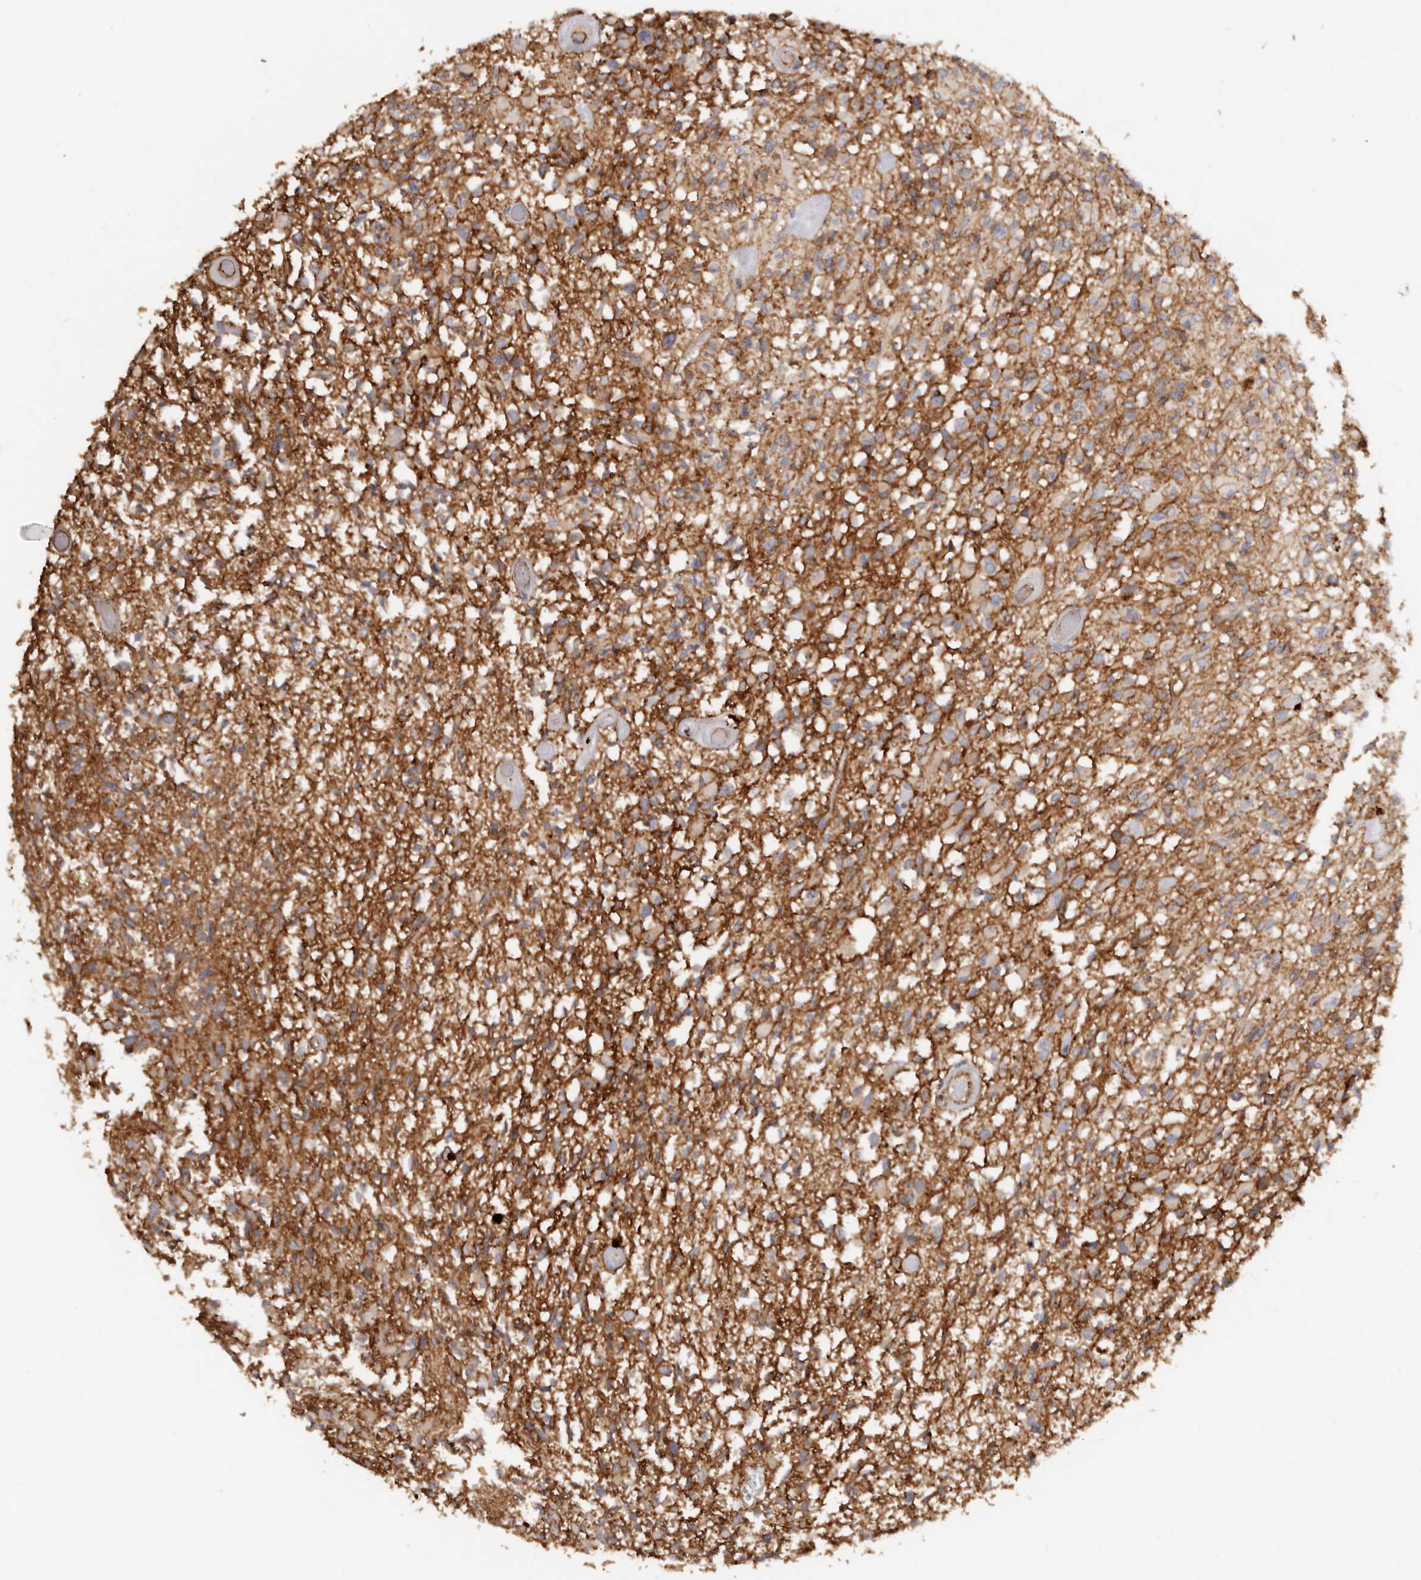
{"staining": {"intensity": "moderate", "quantity": "<25%", "location": "cytoplasmic/membranous"}, "tissue": "glioma", "cell_type": "Tumor cells", "image_type": "cancer", "snomed": [{"axis": "morphology", "description": "Glioma, malignant, High grade"}, {"axis": "morphology", "description": "Glioblastoma, NOS"}, {"axis": "topography", "description": "Brain"}], "caption": "The histopathology image demonstrates staining of glioma, revealing moderate cytoplasmic/membranous protein staining (brown color) within tumor cells.", "gene": "CTNNB1", "patient": {"sex": "male", "age": 60}}